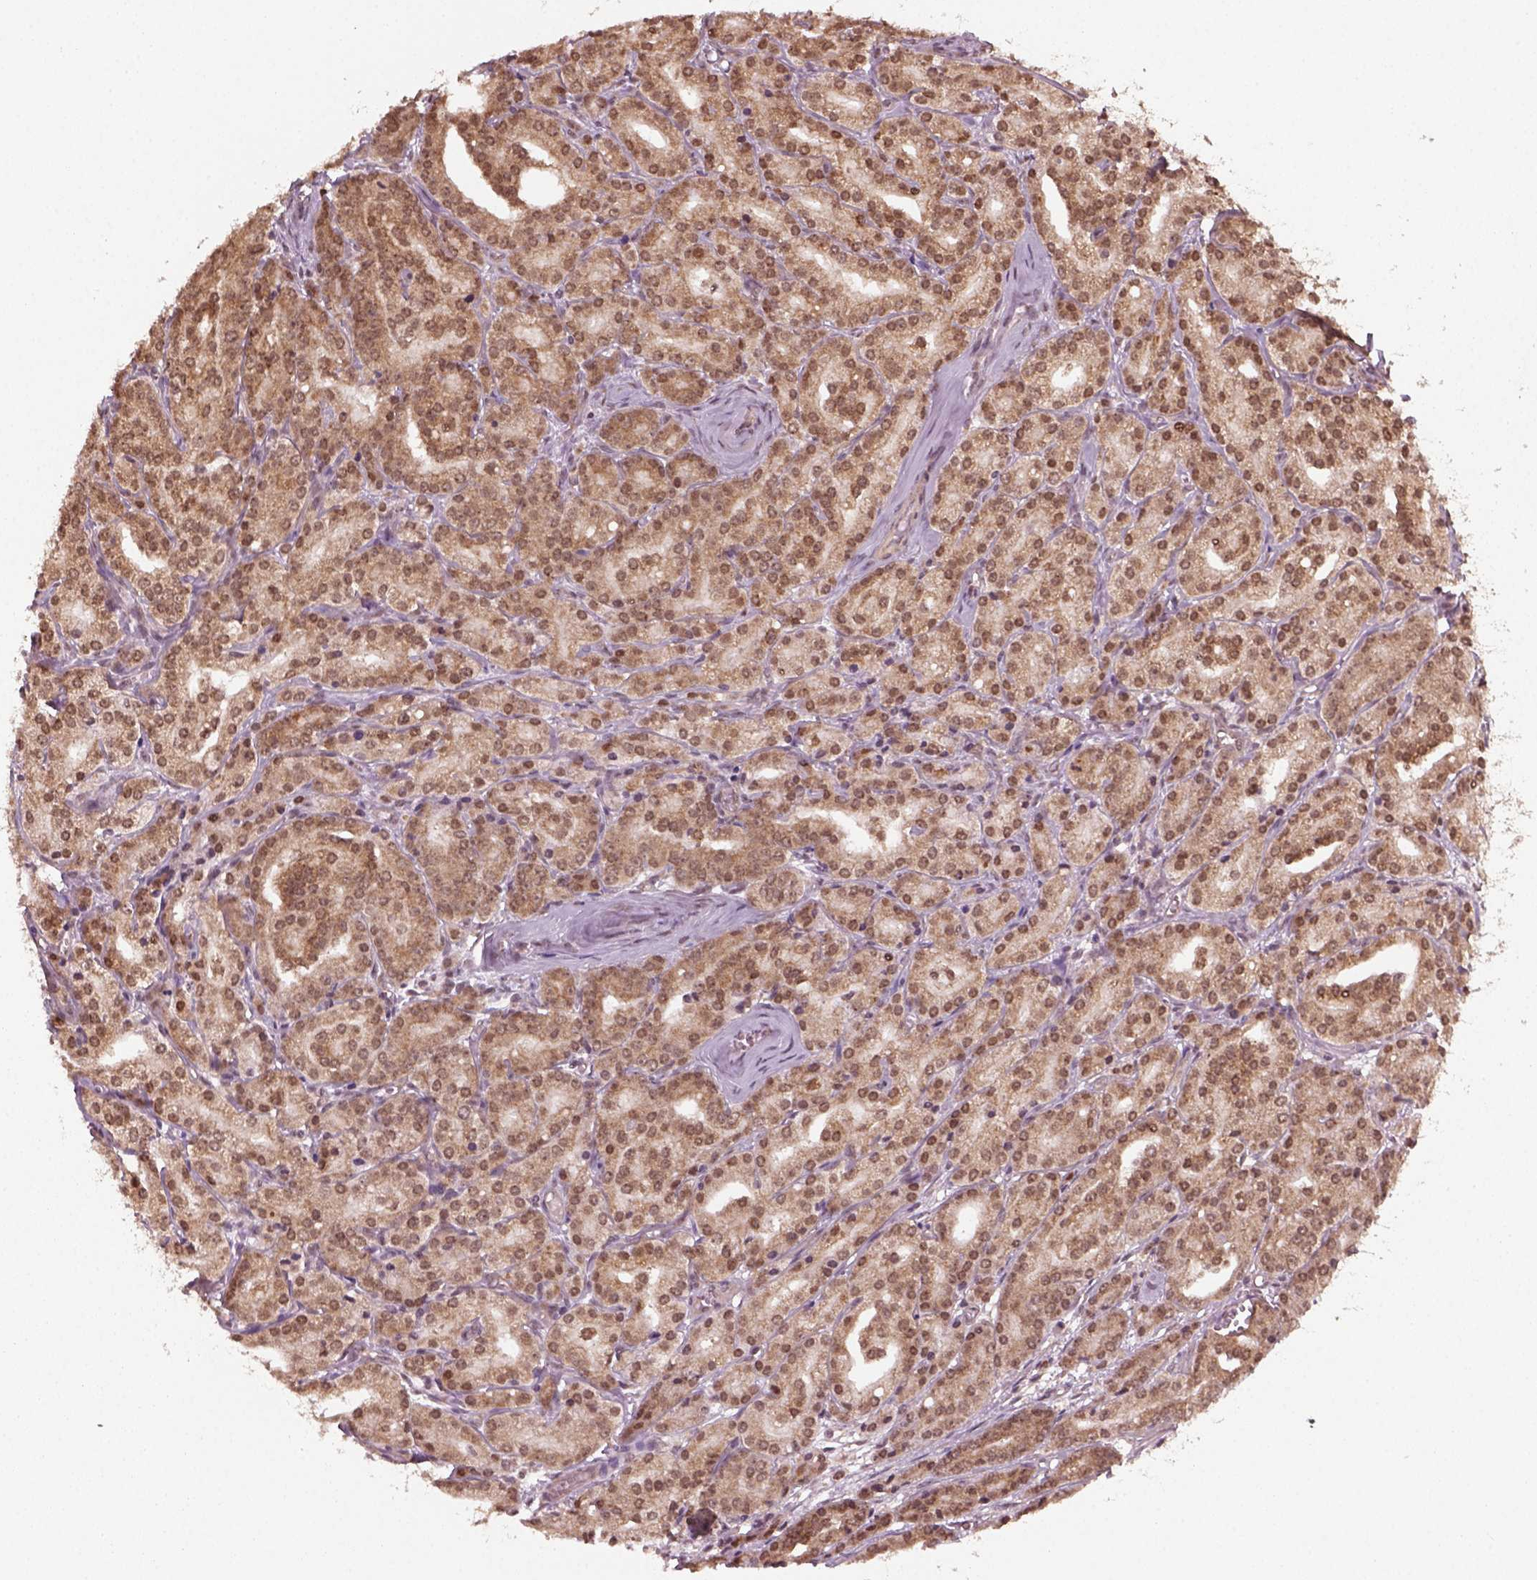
{"staining": {"intensity": "moderate", "quantity": ">75%", "location": "cytoplasmic/membranous,nuclear"}, "tissue": "prostate cancer", "cell_type": "Tumor cells", "image_type": "cancer", "snomed": [{"axis": "morphology", "description": "Adenocarcinoma, Medium grade"}, {"axis": "topography", "description": "Prostate"}], "caption": "This is a histology image of IHC staining of prostate medium-grade adenocarcinoma, which shows moderate positivity in the cytoplasmic/membranous and nuclear of tumor cells.", "gene": "NUDT9", "patient": {"sex": "male", "age": 74}}